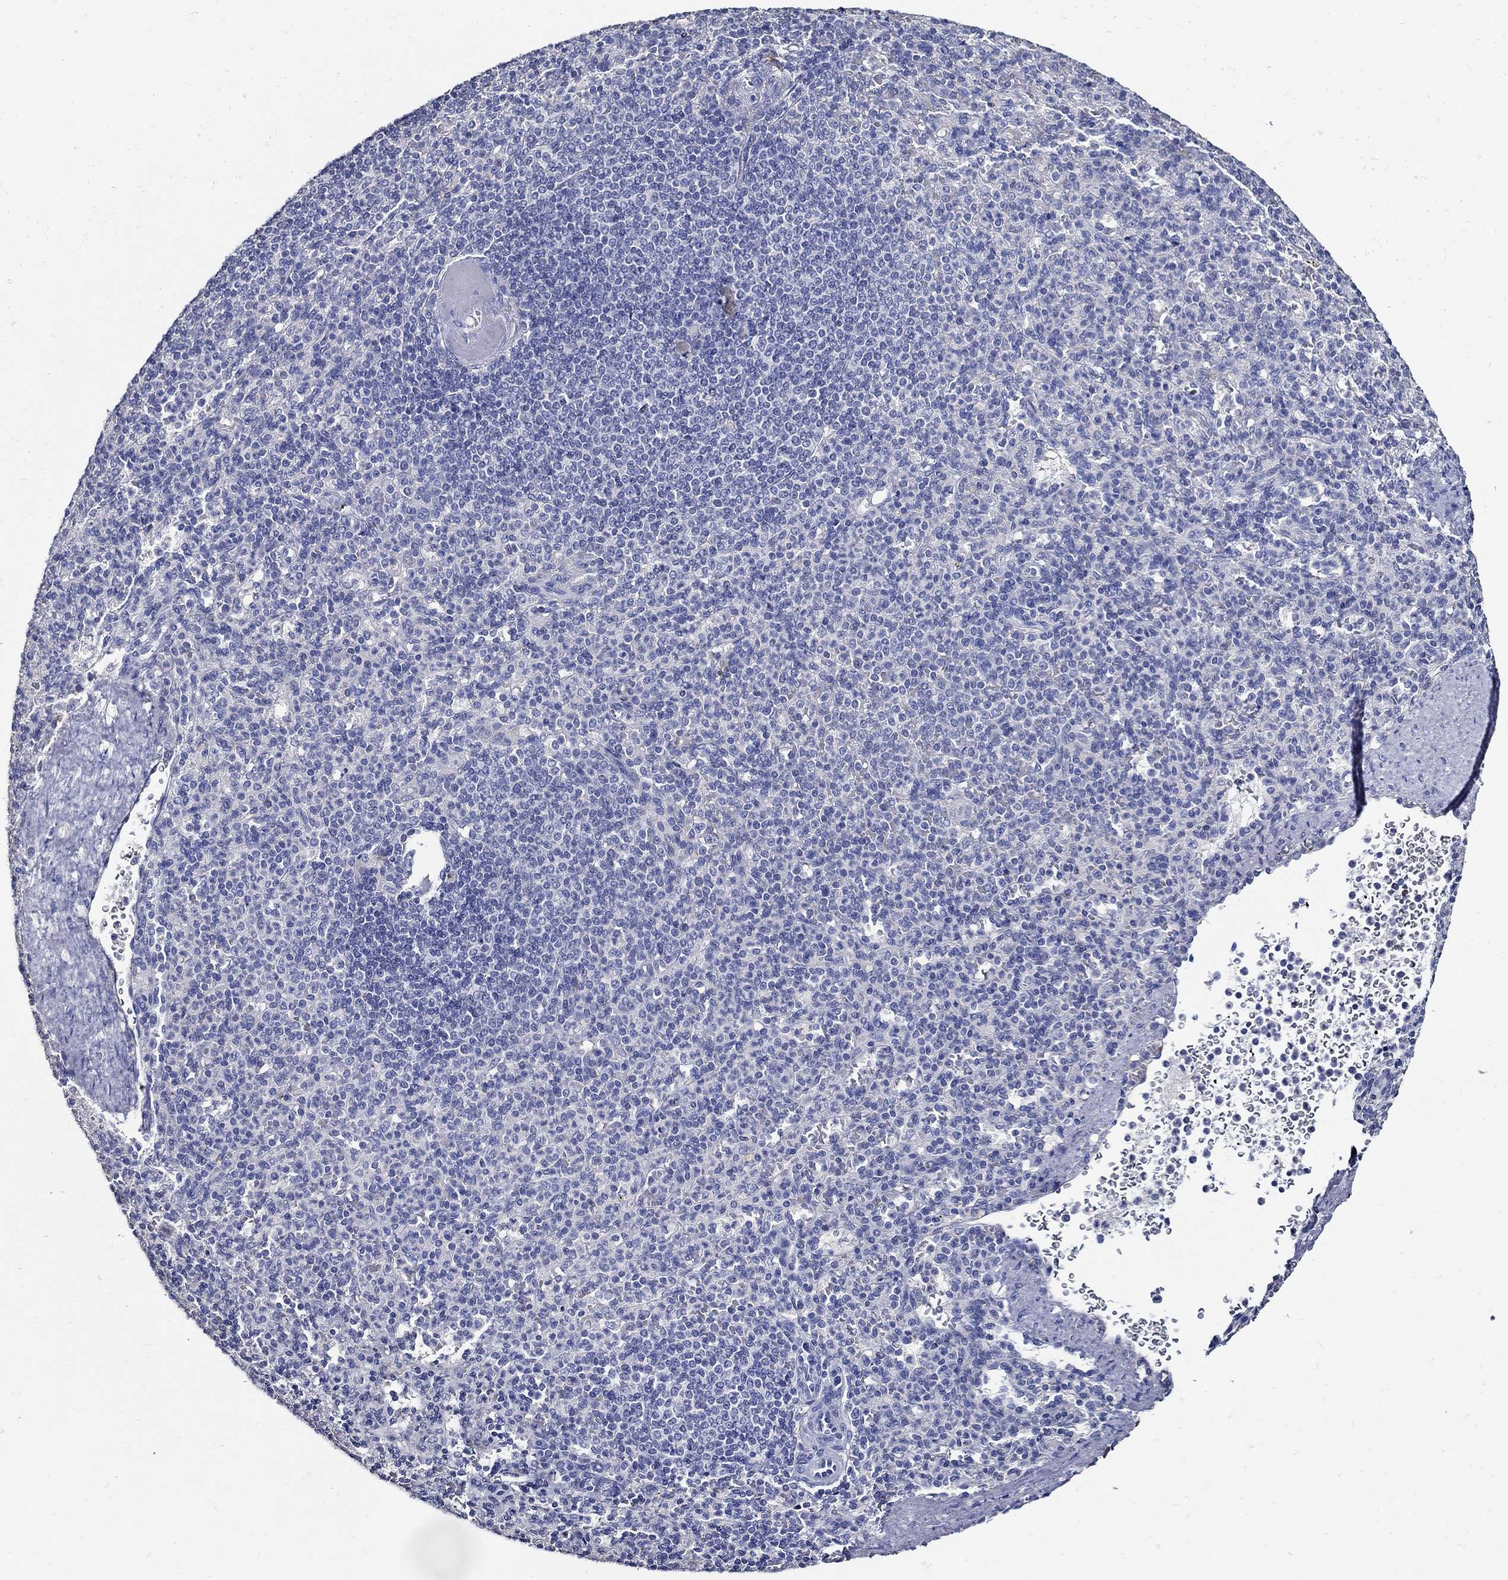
{"staining": {"intensity": "negative", "quantity": "none", "location": "none"}, "tissue": "spleen", "cell_type": "Cells in red pulp", "image_type": "normal", "snomed": [{"axis": "morphology", "description": "Normal tissue, NOS"}, {"axis": "topography", "description": "Spleen"}], "caption": "Benign spleen was stained to show a protein in brown. There is no significant staining in cells in red pulp.", "gene": "PRX", "patient": {"sex": "female", "age": 74}}